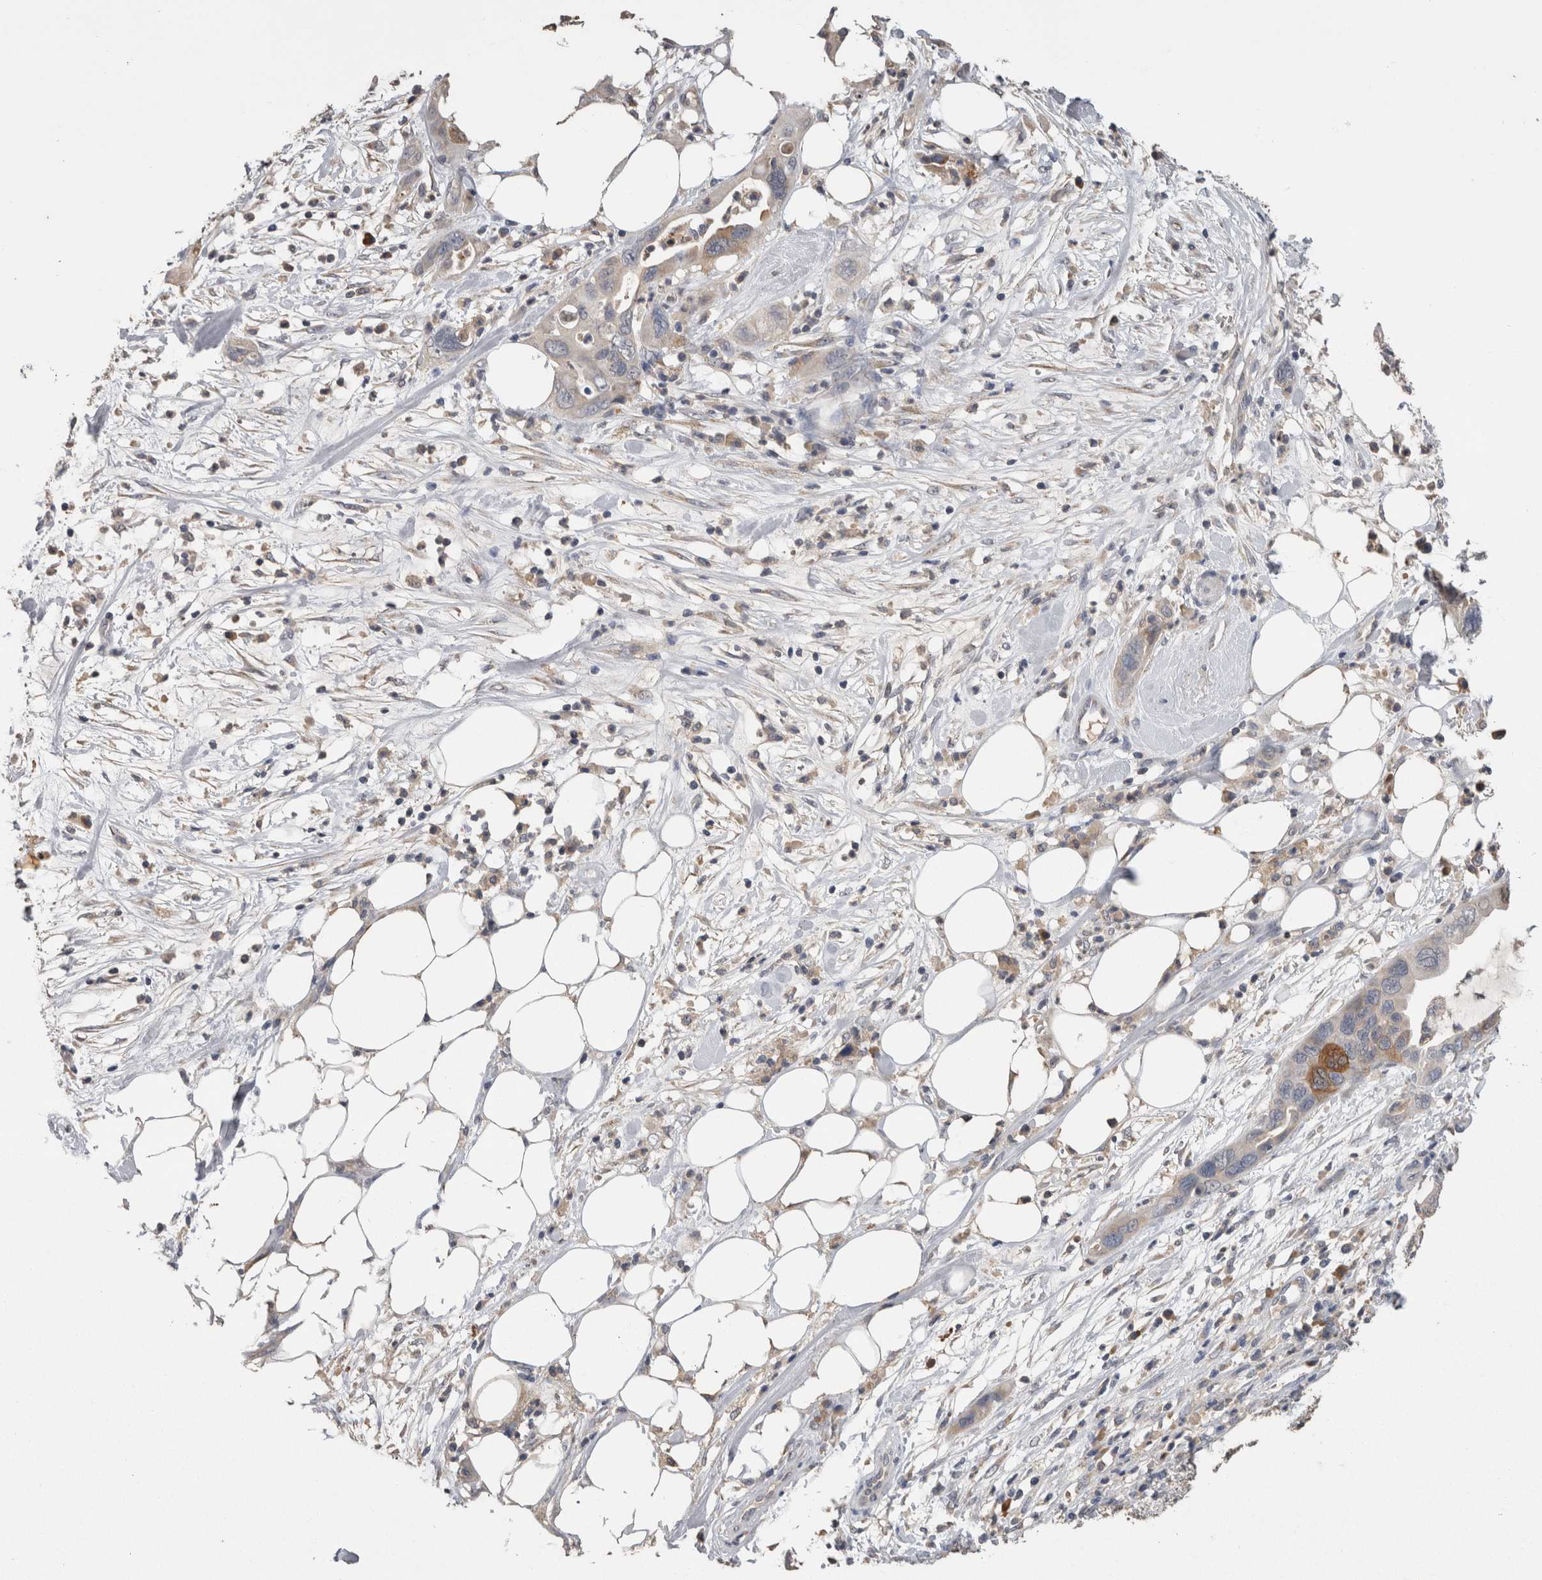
{"staining": {"intensity": "strong", "quantity": "25%-75%", "location": "cytoplasmic/membranous"}, "tissue": "pancreatic cancer", "cell_type": "Tumor cells", "image_type": "cancer", "snomed": [{"axis": "morphology", "description": "Adenocarcinoma, NOS"}, {"axis": "topography", "description": "Pancreas"}], "caption": "Brown immunohistochemical staining in adenocarcinoma (pancreatic) reveals strong cytoplasmic/membranous expression in about 25%-75% of tumor cells.", "gene": "ANXA13", "patient": {"sex": "female", "age": 71}}